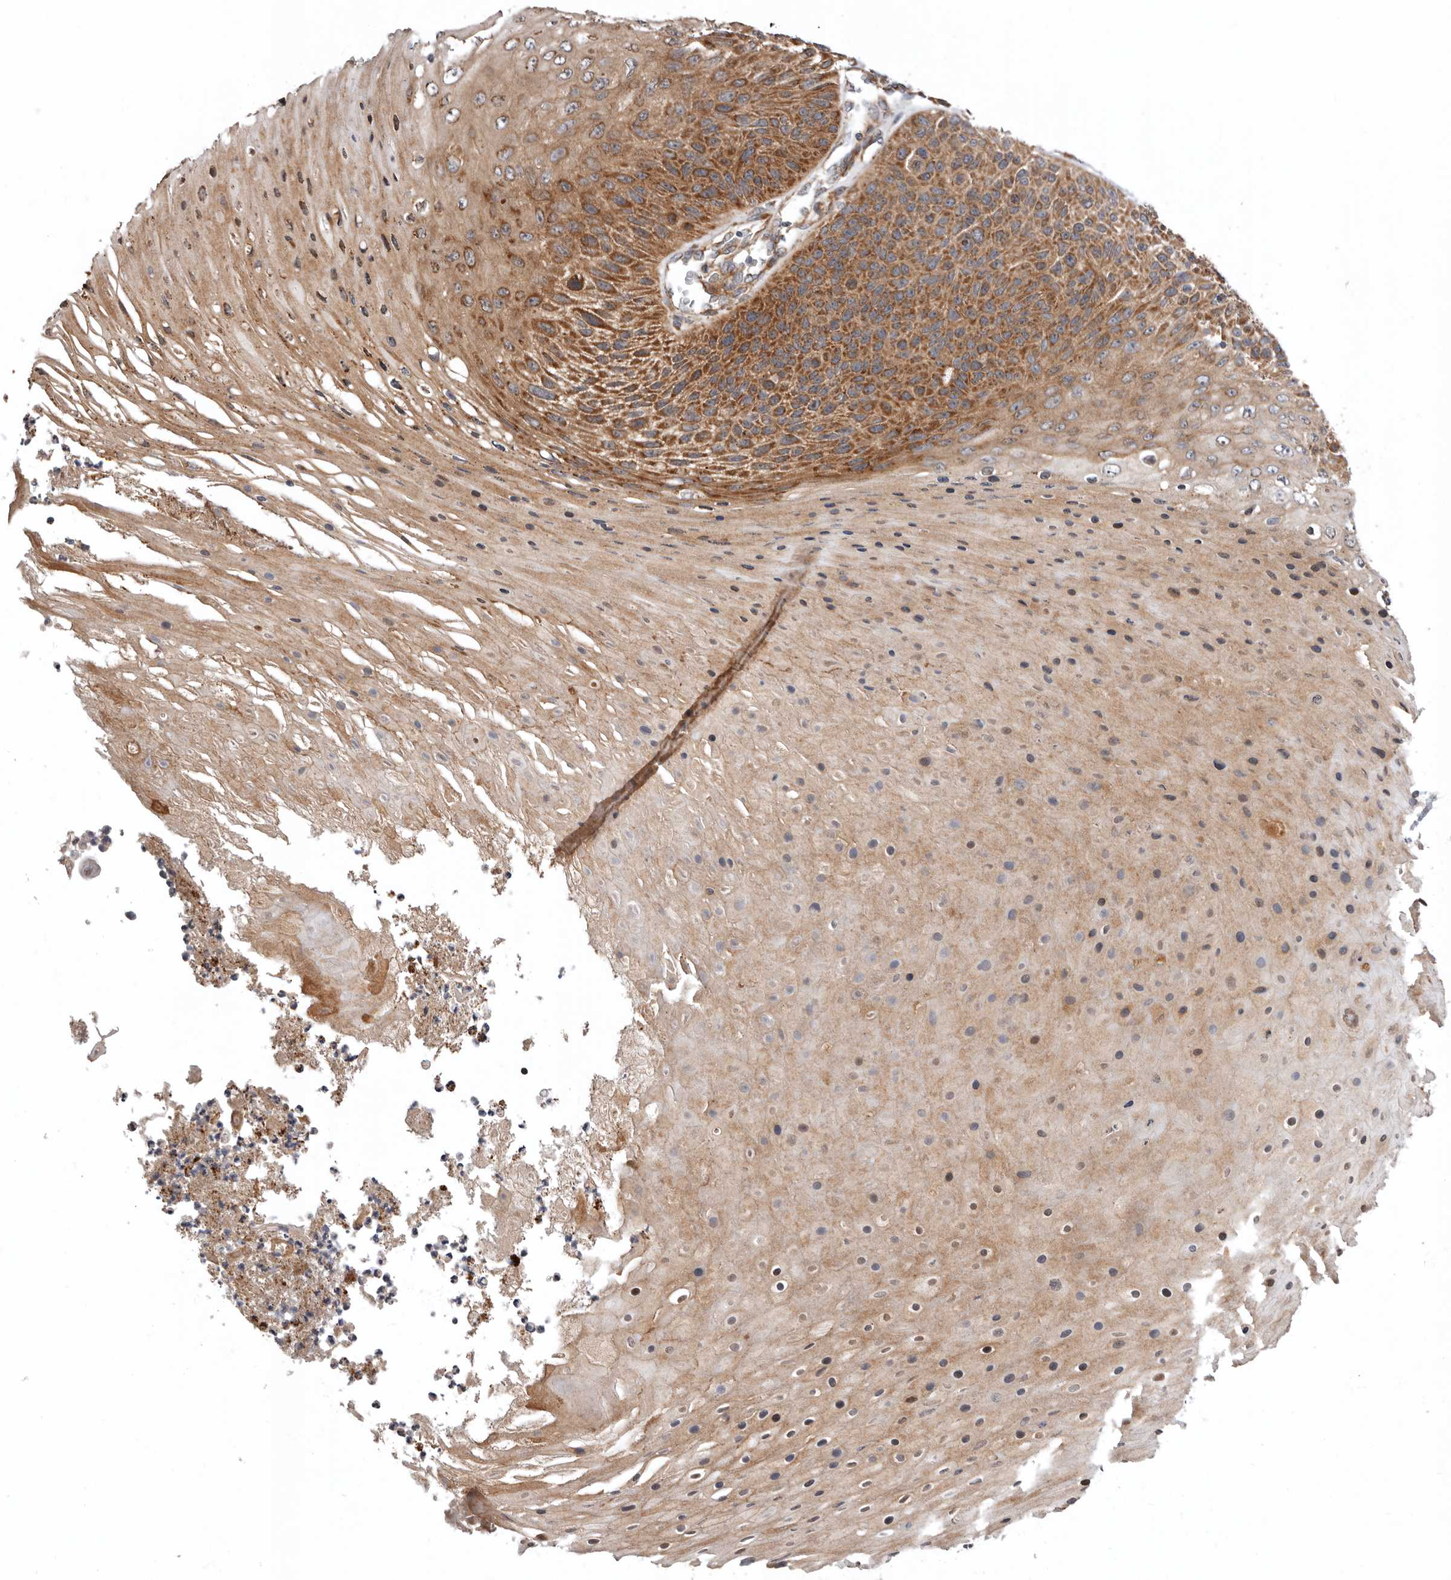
{"staining": {"intensity": "strong", "quantity": ">75%", "location": "cytoplasmic/membranous"}, "tissue": "skin cancer", "cell_type": "Tumor cells", "image_type": "cancer", "snomed": [{"axis": "morphology", "description": "Squamous cell carcinoma, NOS"}, {"axis": "topography", "description": "Skin"}], "caption": "High-power microscopy captured an IHC image of skin squamous cell carcinoma, revealing strong cytoplasmic/membranous positivity in about >75% of tumor cells.", "gene": "PROKR1", "patient": {"sex": "female", "age": 88}}